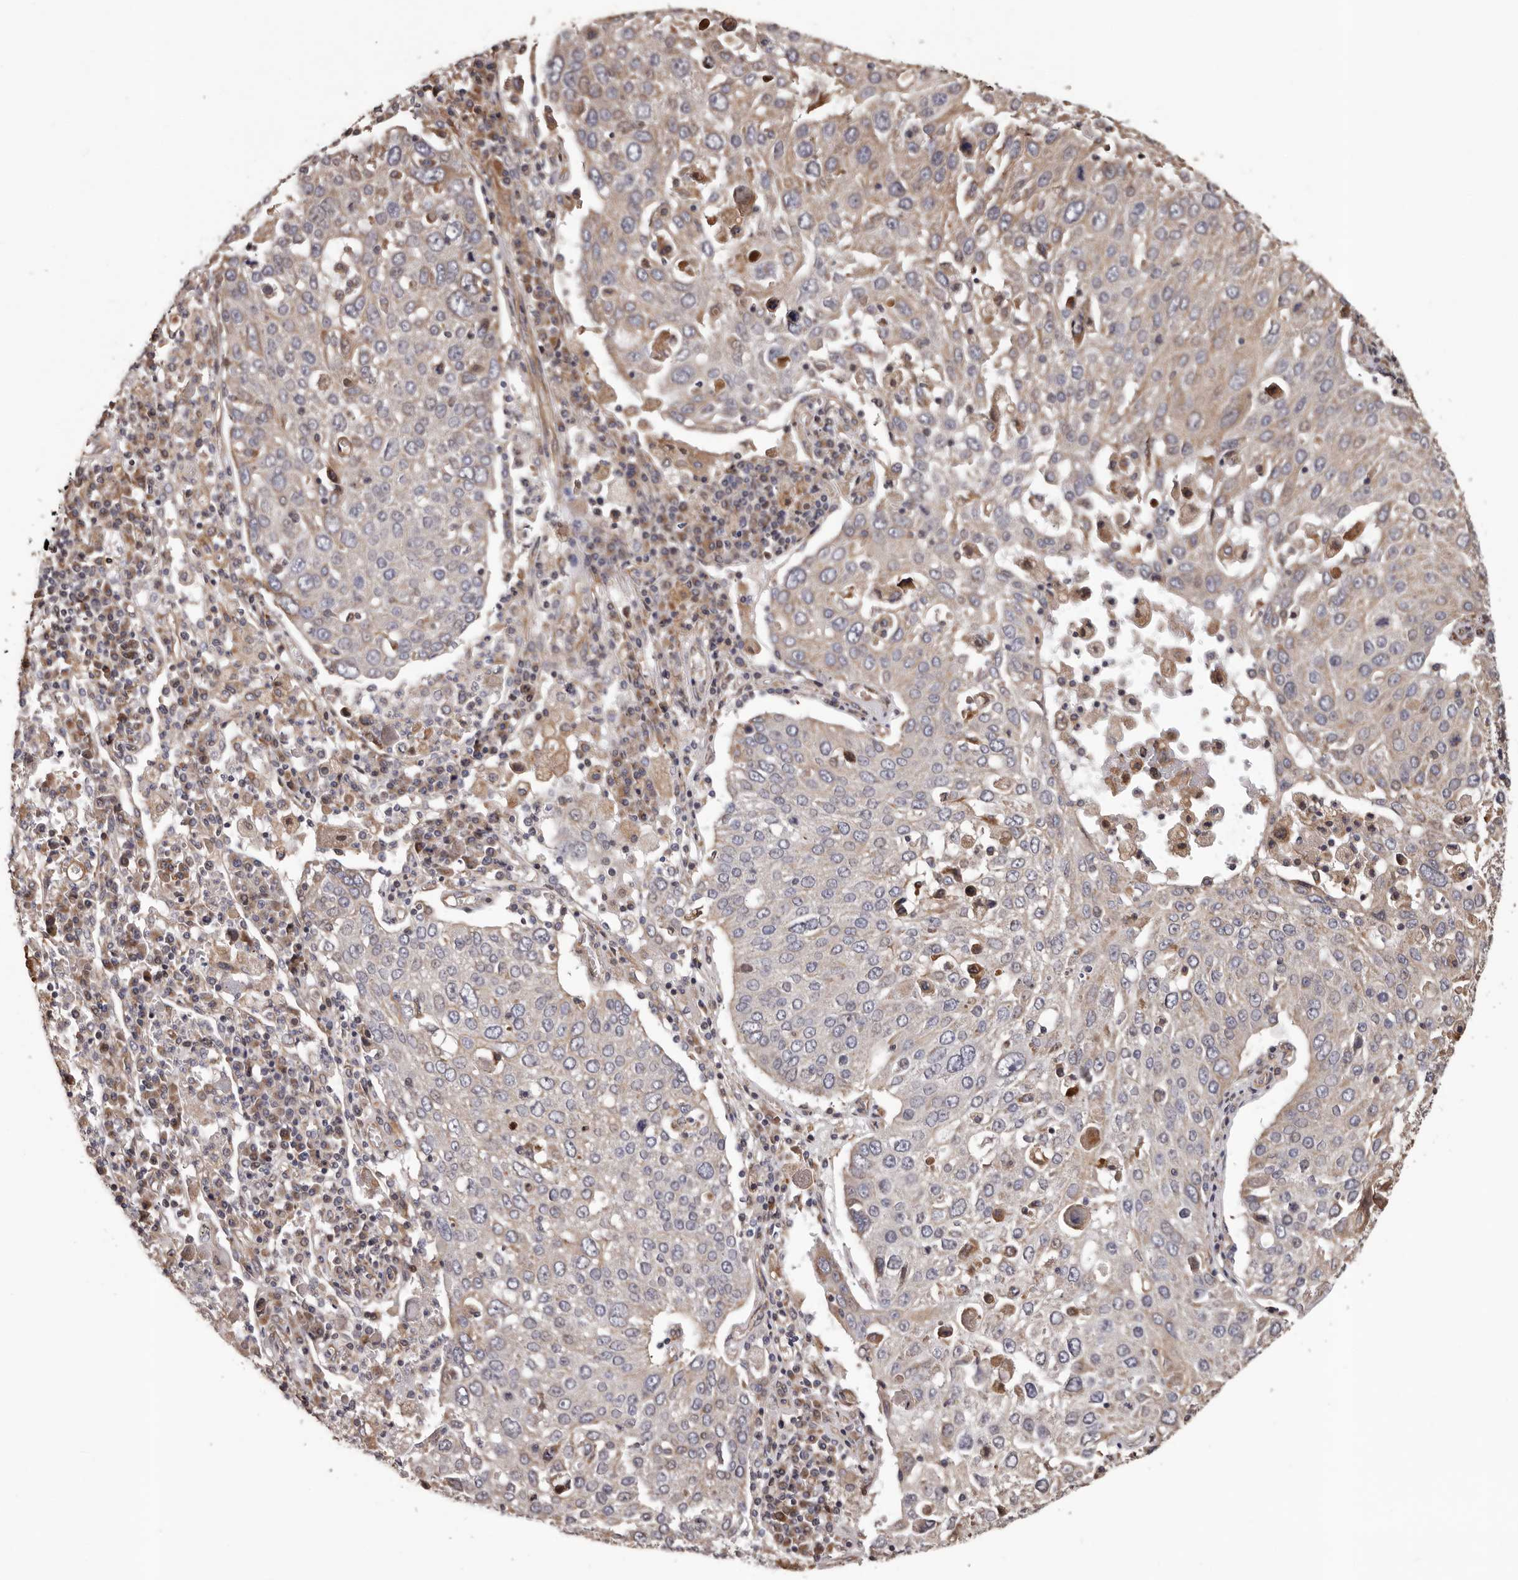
{"staining": {"intensity": "weak", "quantity": "<25%", "location": "cytoplasmic/membranous"}, "tissue": "lung cancer", "cell_type": "Tumor cells", "image_type": "cancer", "snomed": [{"axis": "morphology", "description": "Squamous cell carcinoma, NOS"}, {"axis": "topography", "description": "Lung"}], "caption": "Immunohistochemistry micrograph of human lung cancer (squamous cell carcinoma) stained for a protein (brown), which demonstrates no staining in tumor cells.", "gene": "CEP104", "patient": {"sex": "male", "age": 65}}